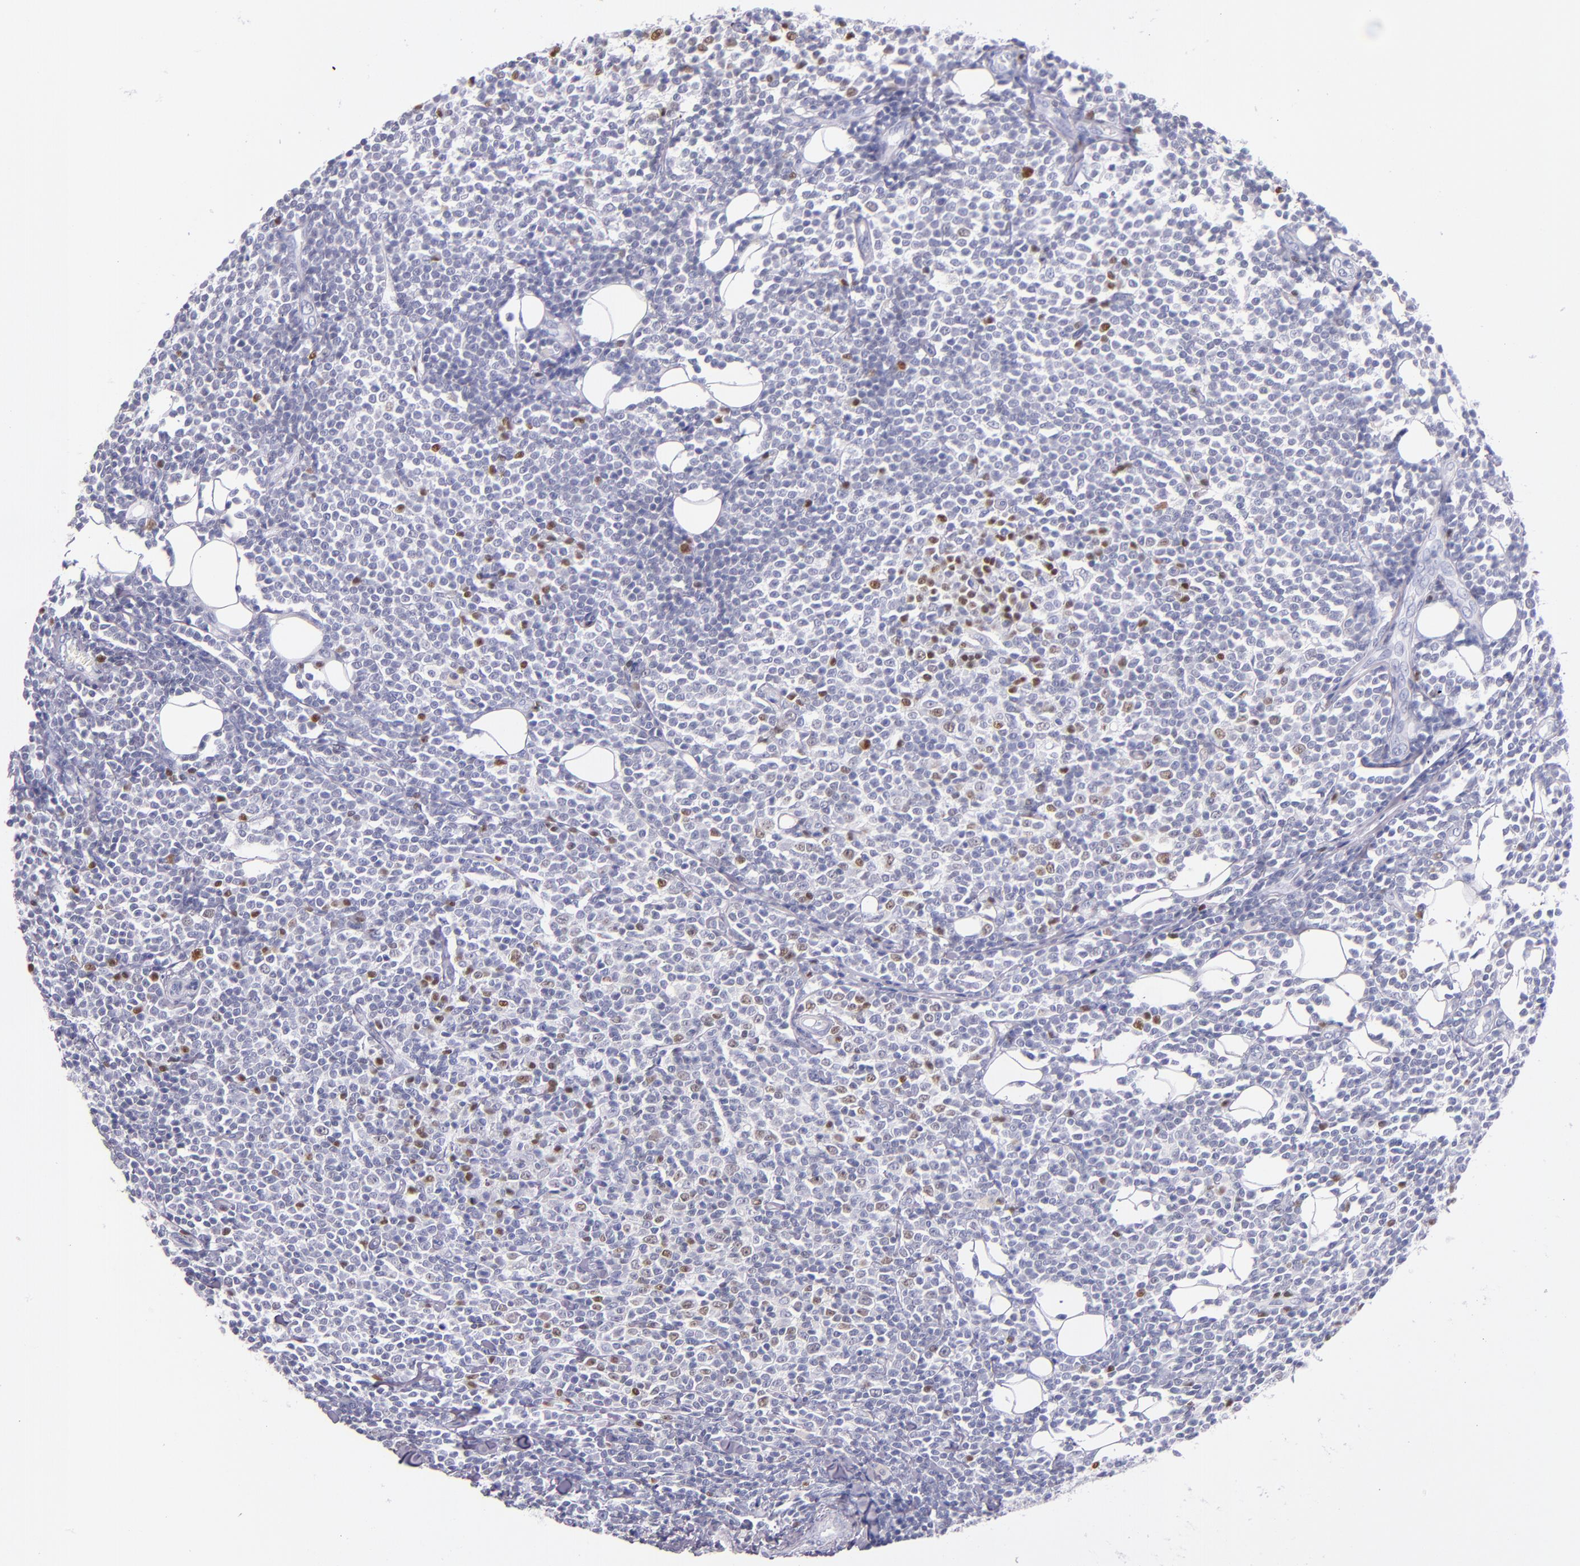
{"staining": {"intensity": "moderate", "quantity": "<25%", "location": "nuclear"}, "tissue": "lymphoma", "cell_type": "Tumor cells", "image_type": "cancer", "snomed": [{"axis": "morphology", "description": "Malignant lymphoma, non-Hodgkin's type, Low grade"}, {"axis": "topography", "description": "Soft tissue"}], "caption": "Lymphoma tissue reveals moderate nuclear expression in about <25% of tumor cells, visualized by immunohistochemistry. Using DAB (brown) and hematoxylin (blue) stains, captured at high magnification using brightfield microscopy.", "gene": "IRF4", "patient": {"sex": "male", "age": 92}}